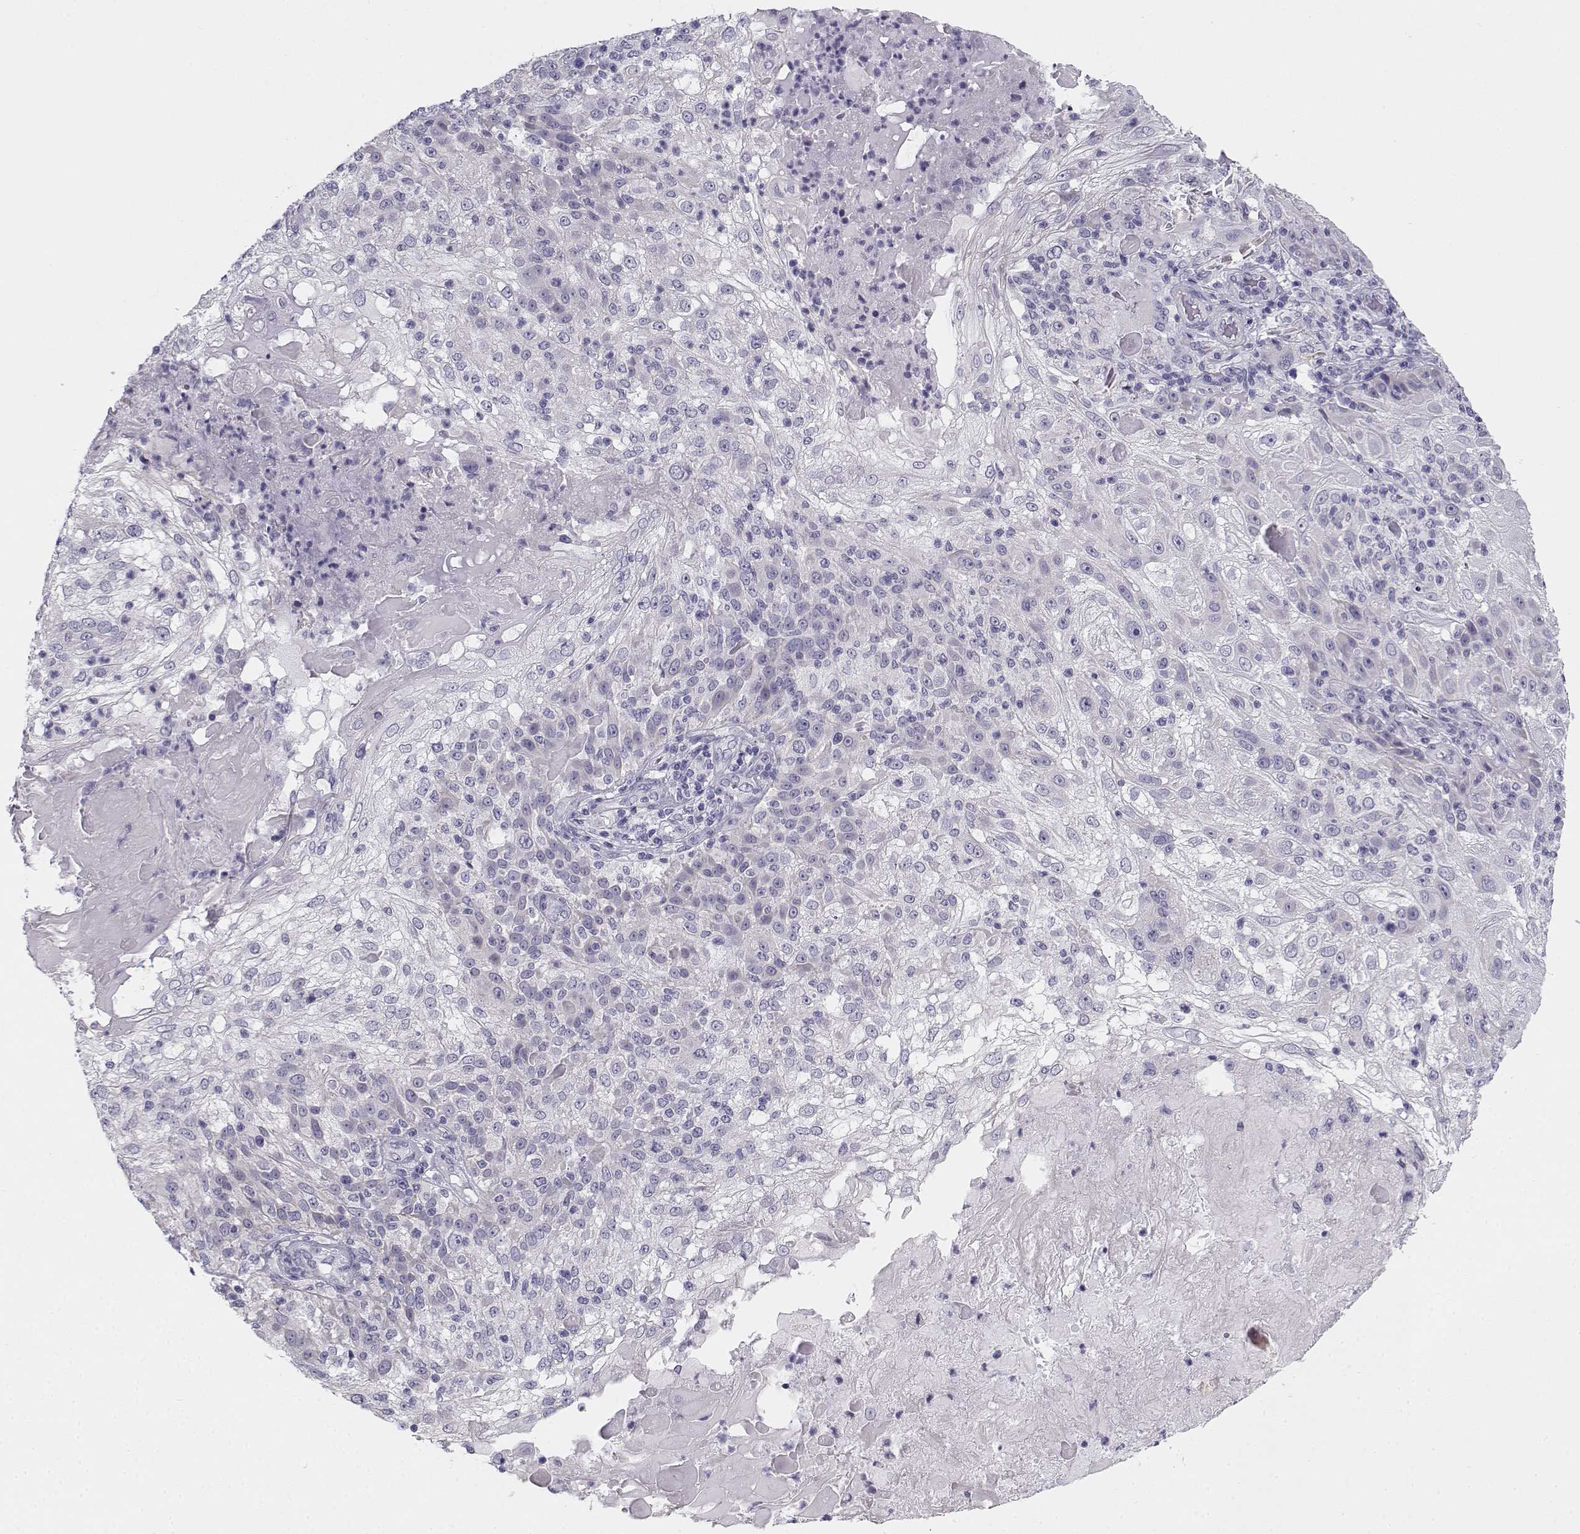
{"staining": {"intensity": "negative", "quantity": "none", "location": "none"}, "tissue": "skin cancer", "cell_type": "Tumor cells", "image_type": "cancer", "snomed": [{"axis": "morphology", "description": "Normal tissue, NOS"}, {"axis": "morphology", "description": "Squamous cell carcinoma, NOS"}, {"axis": "topography", "description": "Skin"}], "caption": "Immunohistochemistry of human skin cancer displays no positivity in tumor cells. Brightfield microscopy of IHC stained with DAB (brown) and hematoxylin (blue), captured at high magnification.", "gene": "CREB3L3", "patient": {"sex": "female", "age": 83}}